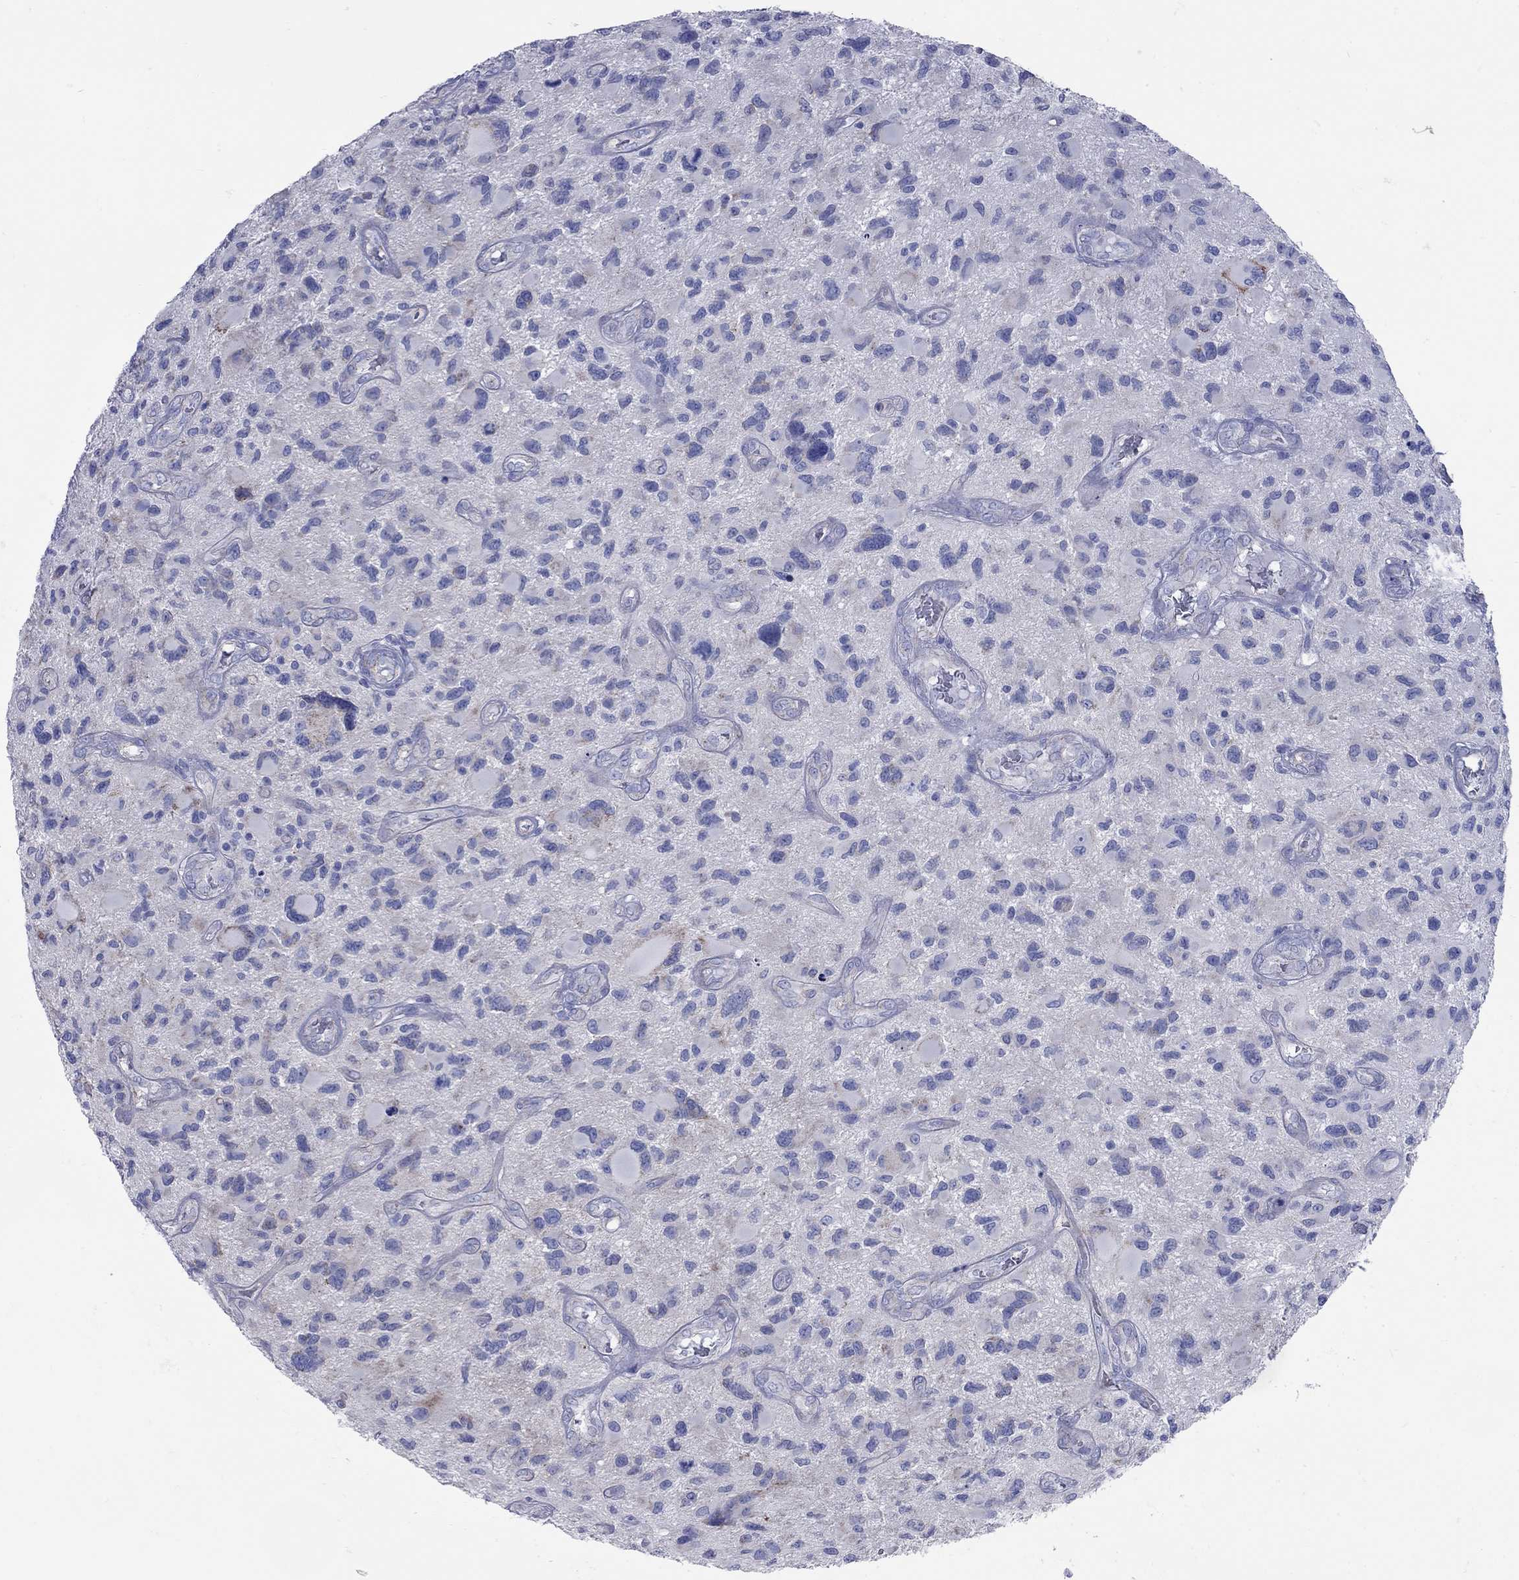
{"staining": {"intensity": "negative", "quantity": "none", "location": "none"}, "tissue": "glioma", "cell_type": "Tumor cells", "image_type": "cancer", "snomed": [{"axis": "morphology", "description": "Glioma, malignant, NOS"}, {"axis": "morphology", "description": "Glioma, malignant, High grade"}, {"axis": "topography", "description": "Brain"}], "caption": "DAB immunohistochemical staining of human glioma (malignant) exhibits no significant positivity in tumor cells. The staining was performed using DAB to visualize the protein expression in brown, while the nuclei were stained in blue with hematoxylin (Magnification: 20x).", "gene": "PDZD3", "patient": {"sex": "female", "age": 71}}